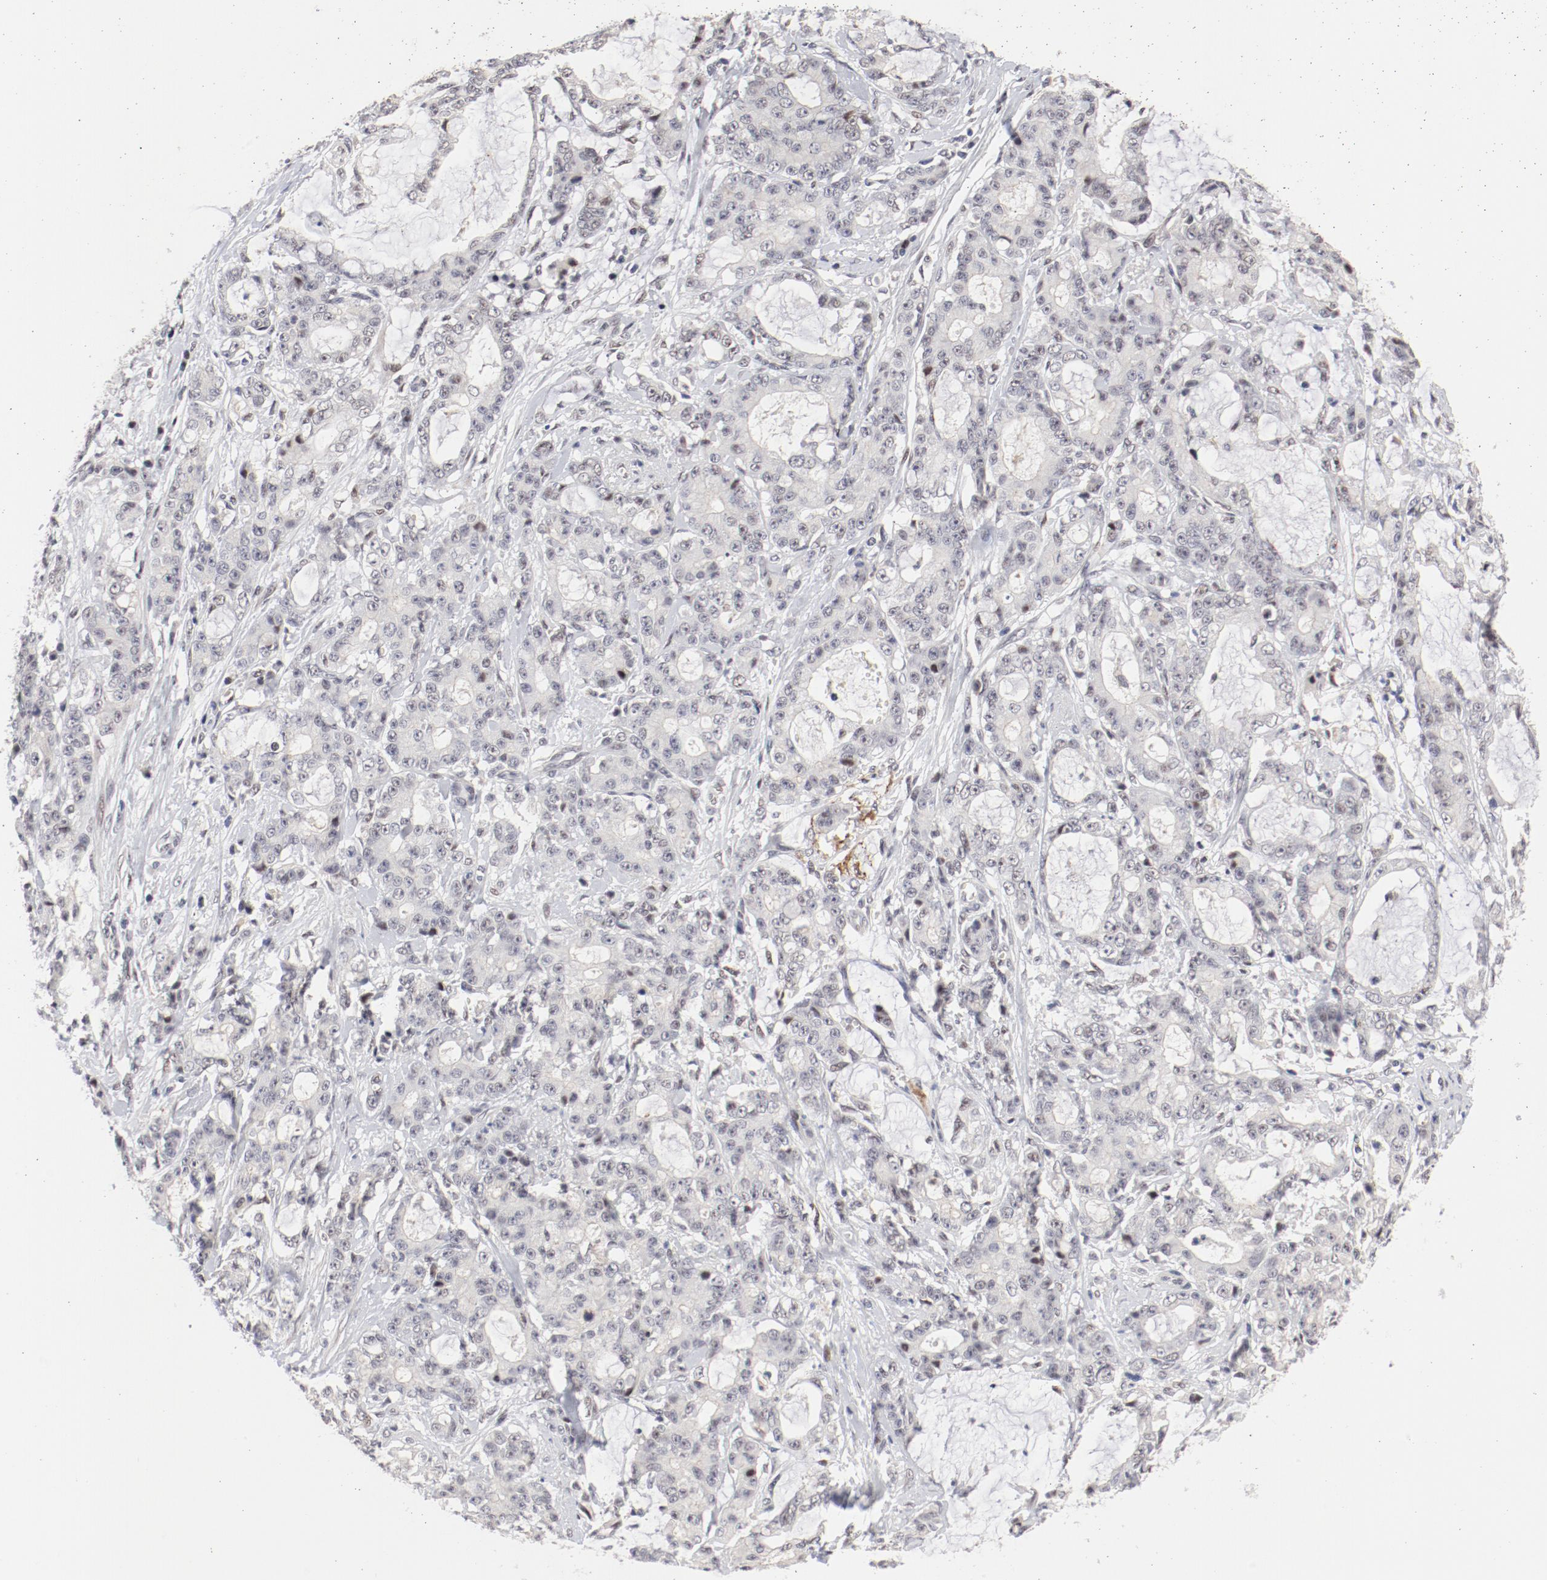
{"staining": {"intensity": "weak", "quantity": "<25%", "location": "nuclear"}, "tissue": "pancreatic cancer", "cell_type": "Tumor cells", "image_type": "cancer", "snomed": [{"axis": "morphology", "description": "Adenocarcinoma, NOS"}, {"axis": "topography", "description": "Pancreas"}], "caption": "Tumor cells show no significant protein staining in pancreatic cancer (adenocarcinoma).", "gene": "FSCB", "patient": {"sex": "female", "age": 73}}